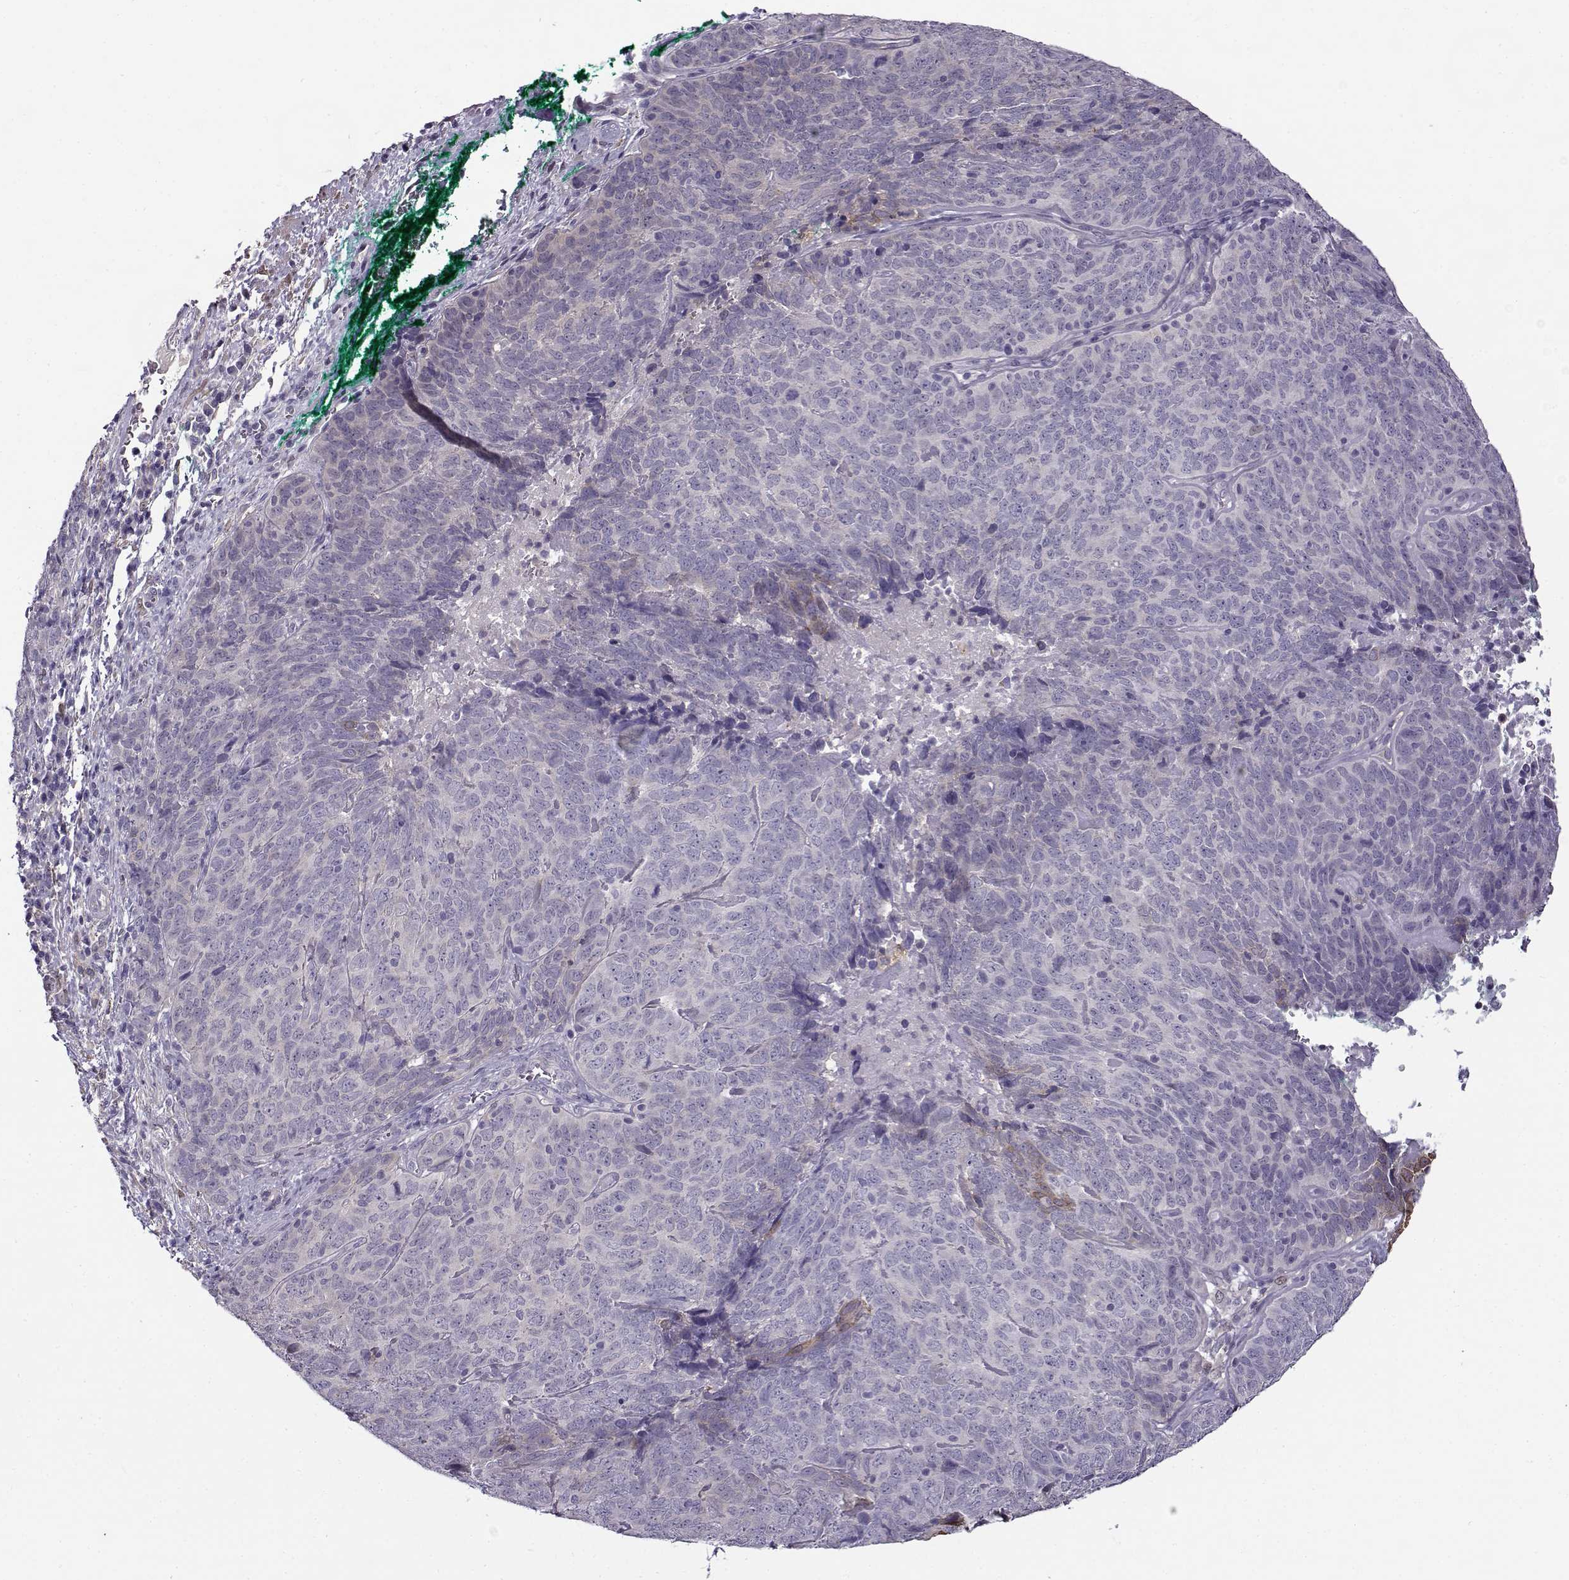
{"staining": {"intensity": "negative", "quantity": "none", "location": "none"}, "tissue": "skin cancer", "cell_type": "Tumor cells", "image_type": "cancer", "snomed": [{"axis": "morphology", "description": "Squamous cell carcinoma, NOS"}, {"axis": "topography", "description": "Skin"}, {"axis": "topography", "description": "Anal"}], "caption": "IHC photomicrograph of neoplastic tissue: skin cancer (squamous cell carcinoma) stained with DAB (3,3'-diaminobenzidine) demonstrates no significant protein positivity in tumor cells.", "gene": "UCP3", "patient": {"sex": "female", "age": 51}}